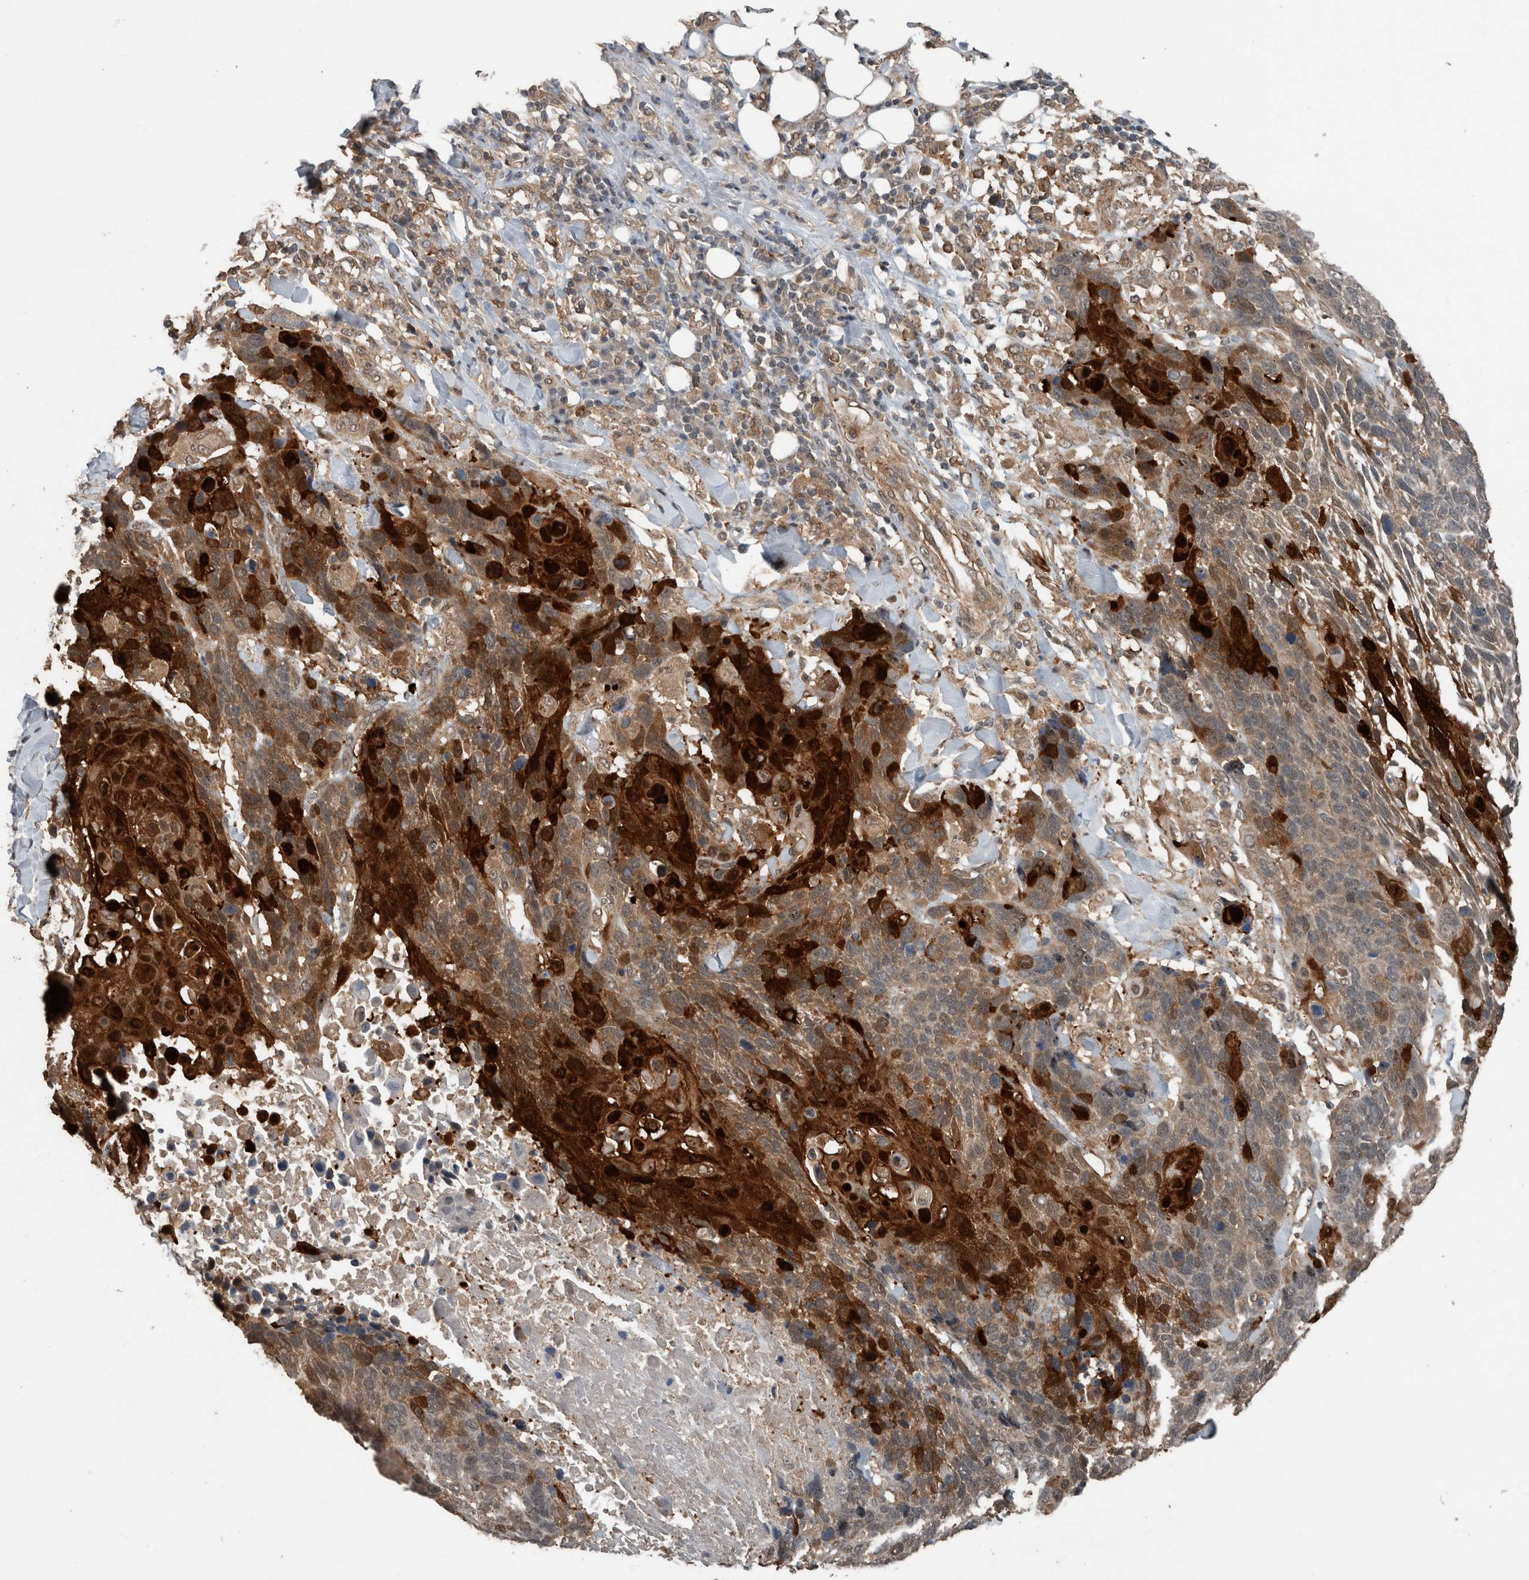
{"staining": {"intensity": "strong", "quantity": ">75%", "location": "cytoplasmic/membranous,nuclear"}, "tissue": "lung cancer", "cell_type": "Tumor cells", "image_type": "cancer", "snomed": [{"axis": "morphology", "description": "Squamous cell carcinoma, NOS"}, {"axis": "topography", "description": "Lung"}], "caption": "A photomicrograph of lung cancer stained for a protein demonstrates strong cytoplasmic/membranous and nuclear brown staining in tumor cells.", "gene": "MYO1E", "patient": {"sex": "male", "age": 66}}